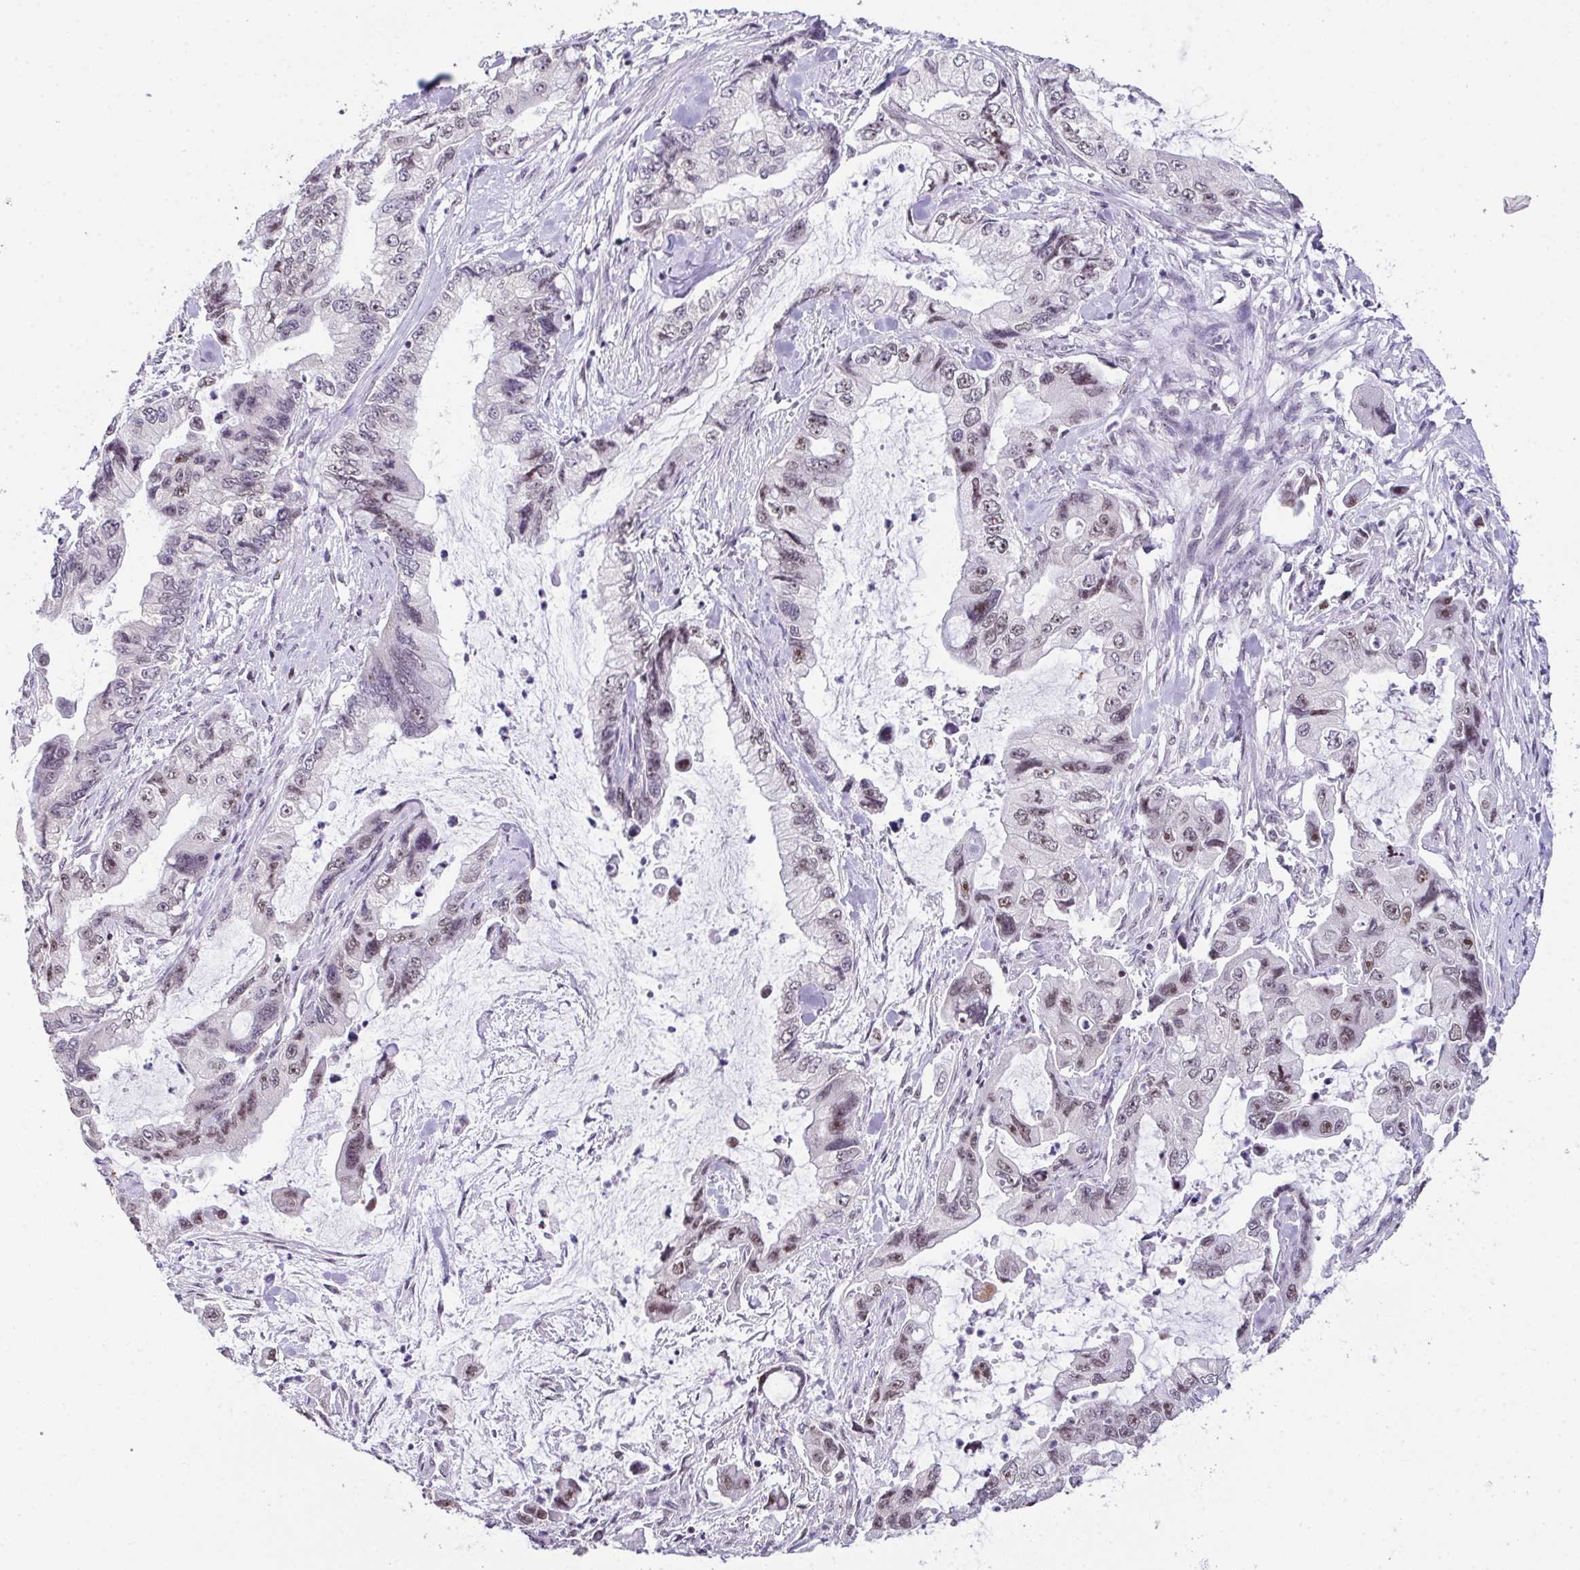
{"staining": {"intensity": "weak", "quantity": "25%-75%", "location": "nuclear"}, "tissue": "stomach cancer", "cell_type": "Tumor cells", "image_type": "cancer", "snomed": [{"axis": "morphology", "description": "Adenocarcinoma, NOS"}, {"axis": "topography", "description": "Pancreas"}, {"axis": "topography", "description": "Stomach, upper"}, {"axis": "topography", "description": "Stomach"}], "caption": "The image demonstrates a brown stain indicating the presence of a protein in the nuclear of tumor cells in adenocarcinoma (stomach). (DAB (3,3'-diaminobenzidine) IHC with brightfield microscopy, high magnification).", "gene": "ZNF800", "patient": {"sex": "male", "age": 77}}